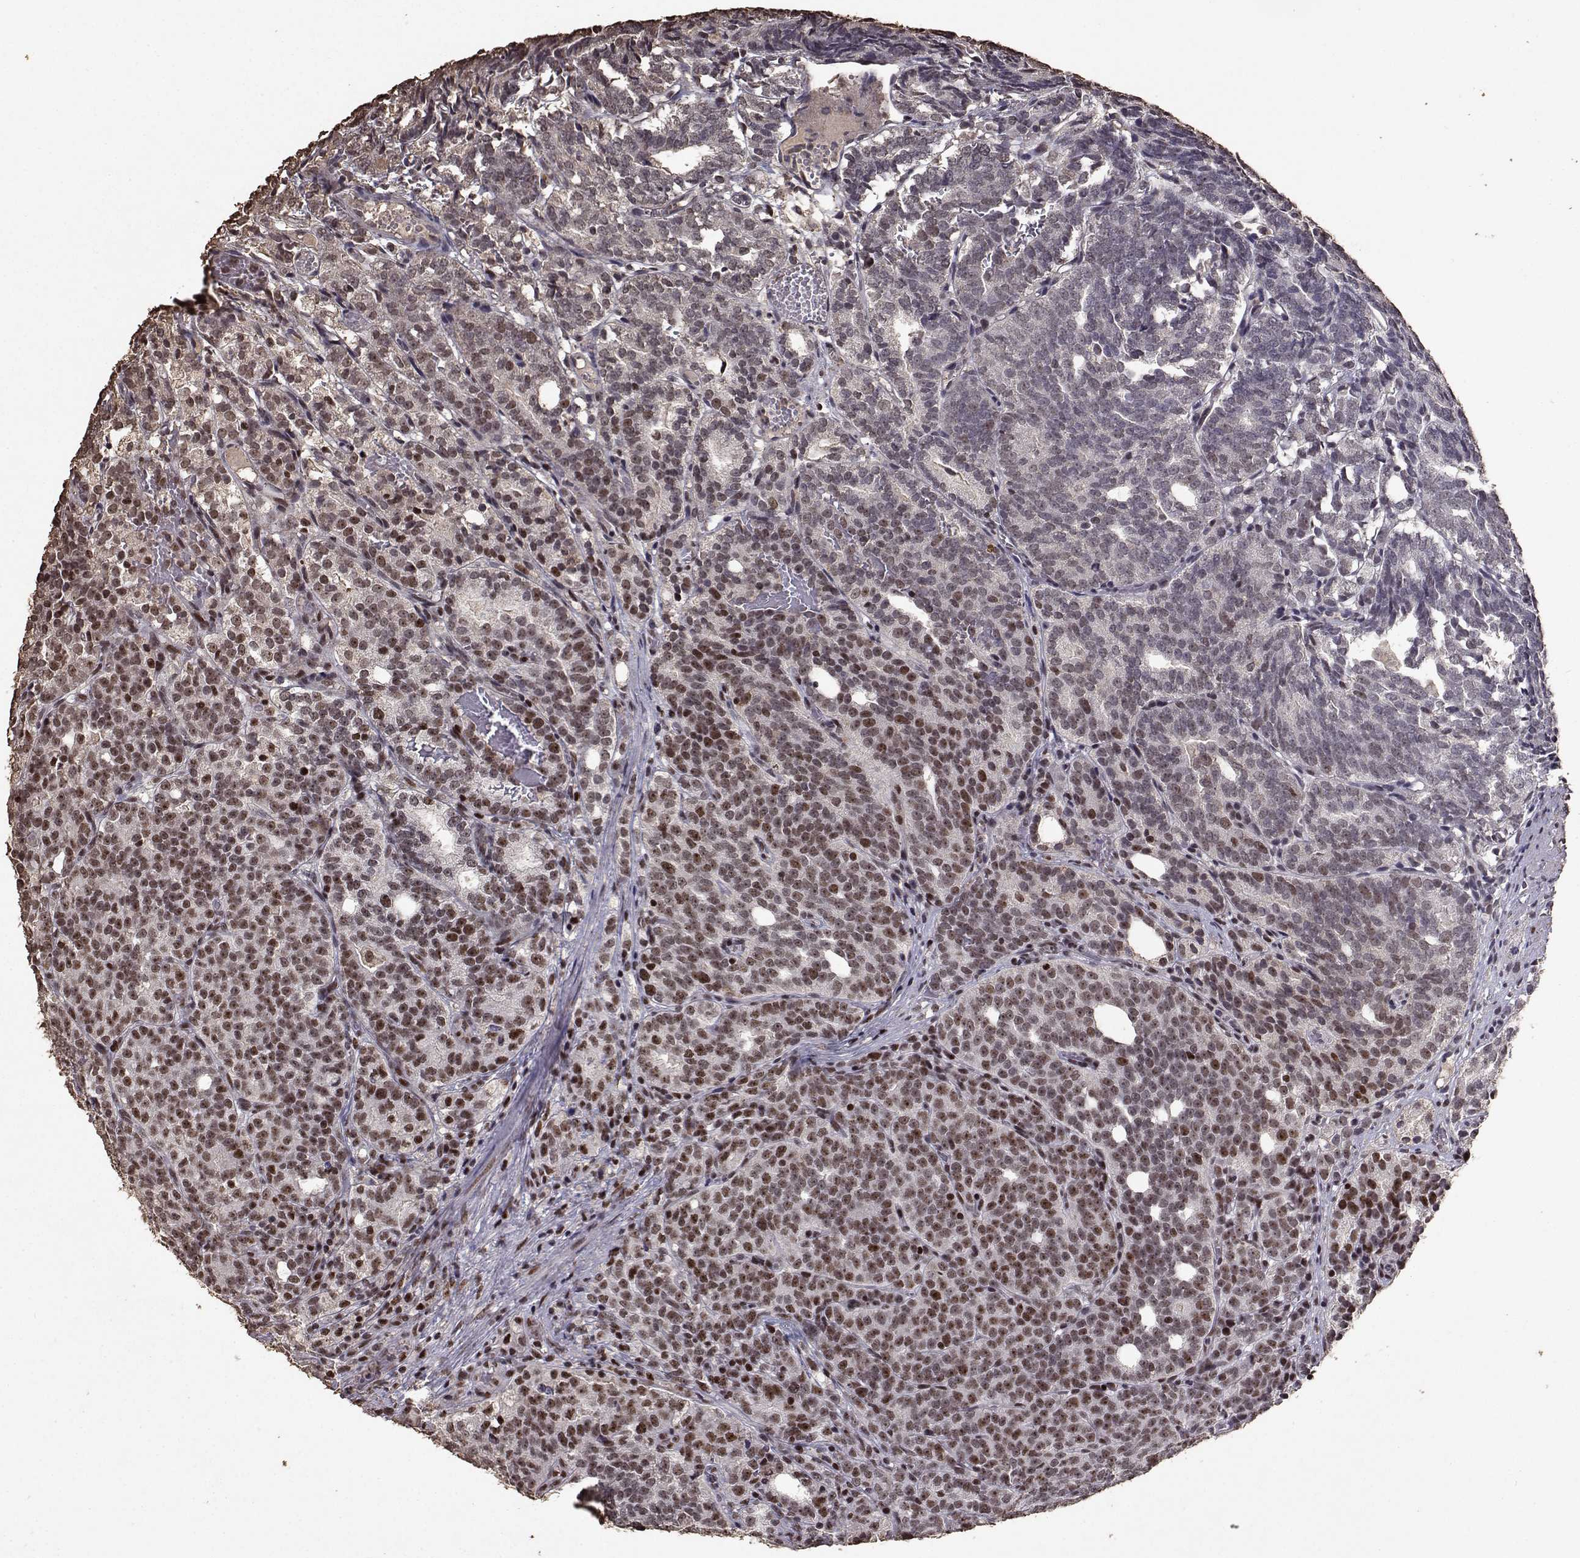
{"staining": {"intensity": "moderate", "quantity": ">75%", "location": "nuclear"}, "tissue": "prostate cancer", "cell_type": "Tumor cells", "image_type": "cancer", "snomed": [{"axis": "morphology", "description": "Adenocarcinoma, High grade"}, {"axis": "topography", "description": "Prostate"}], "caption": "A photomicrograph of high-grade adenocarcinoma (prostate) stained for a protein reveals moderate nuclear brown staining in tumor cells.", "gene": "TOE1", "patient": {"sex": "male", "age": 53}}